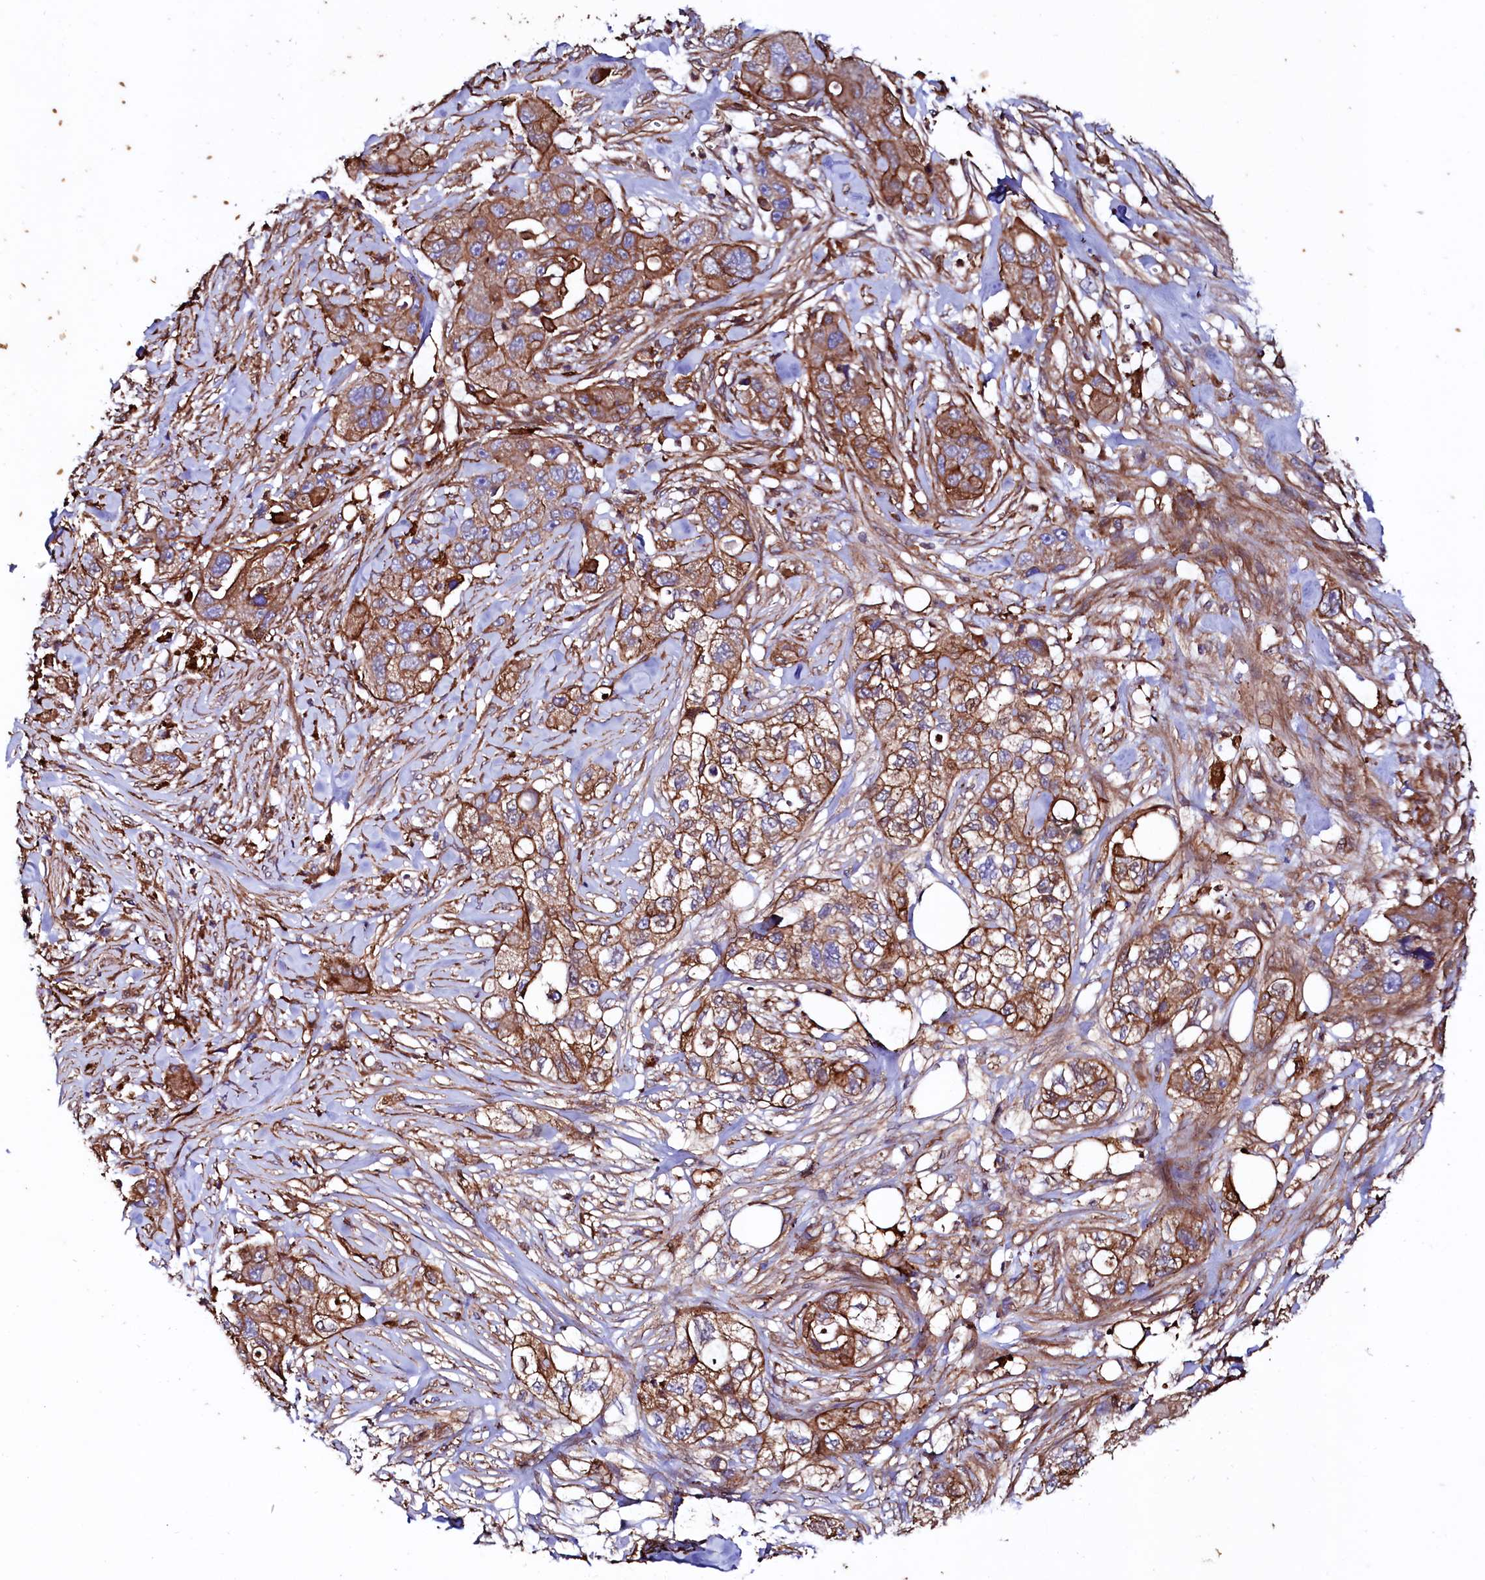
{"staining": {"intensity": "moderate", "quantity": ">75%", "location": "cytoplasmic/membranous"}, "tissue": "pancreatic cancer", "cell_type": "Tumor cells", "image_type": "cancer", "snomed": [{"axis": "morphology", "description": "Adenocarcinoma, NOS"}, {"axis": "topography", "description": "Pancreas"}], "caption": "Immunohistochemistry staining of pancreatic adenocarcinoma, which reveals medium levels of moderate cytoplasmic/membranous expression in approximately >75% of tumor cells indicating moderate cytoplasmic/membranous protein expression. The staining was performed using DAB (brown) for protein detection and nuclei were counterstained in hematoxylin (blue).", "gene": "STAMBPL1", "patient": {"sex": "female", "age": 78}}